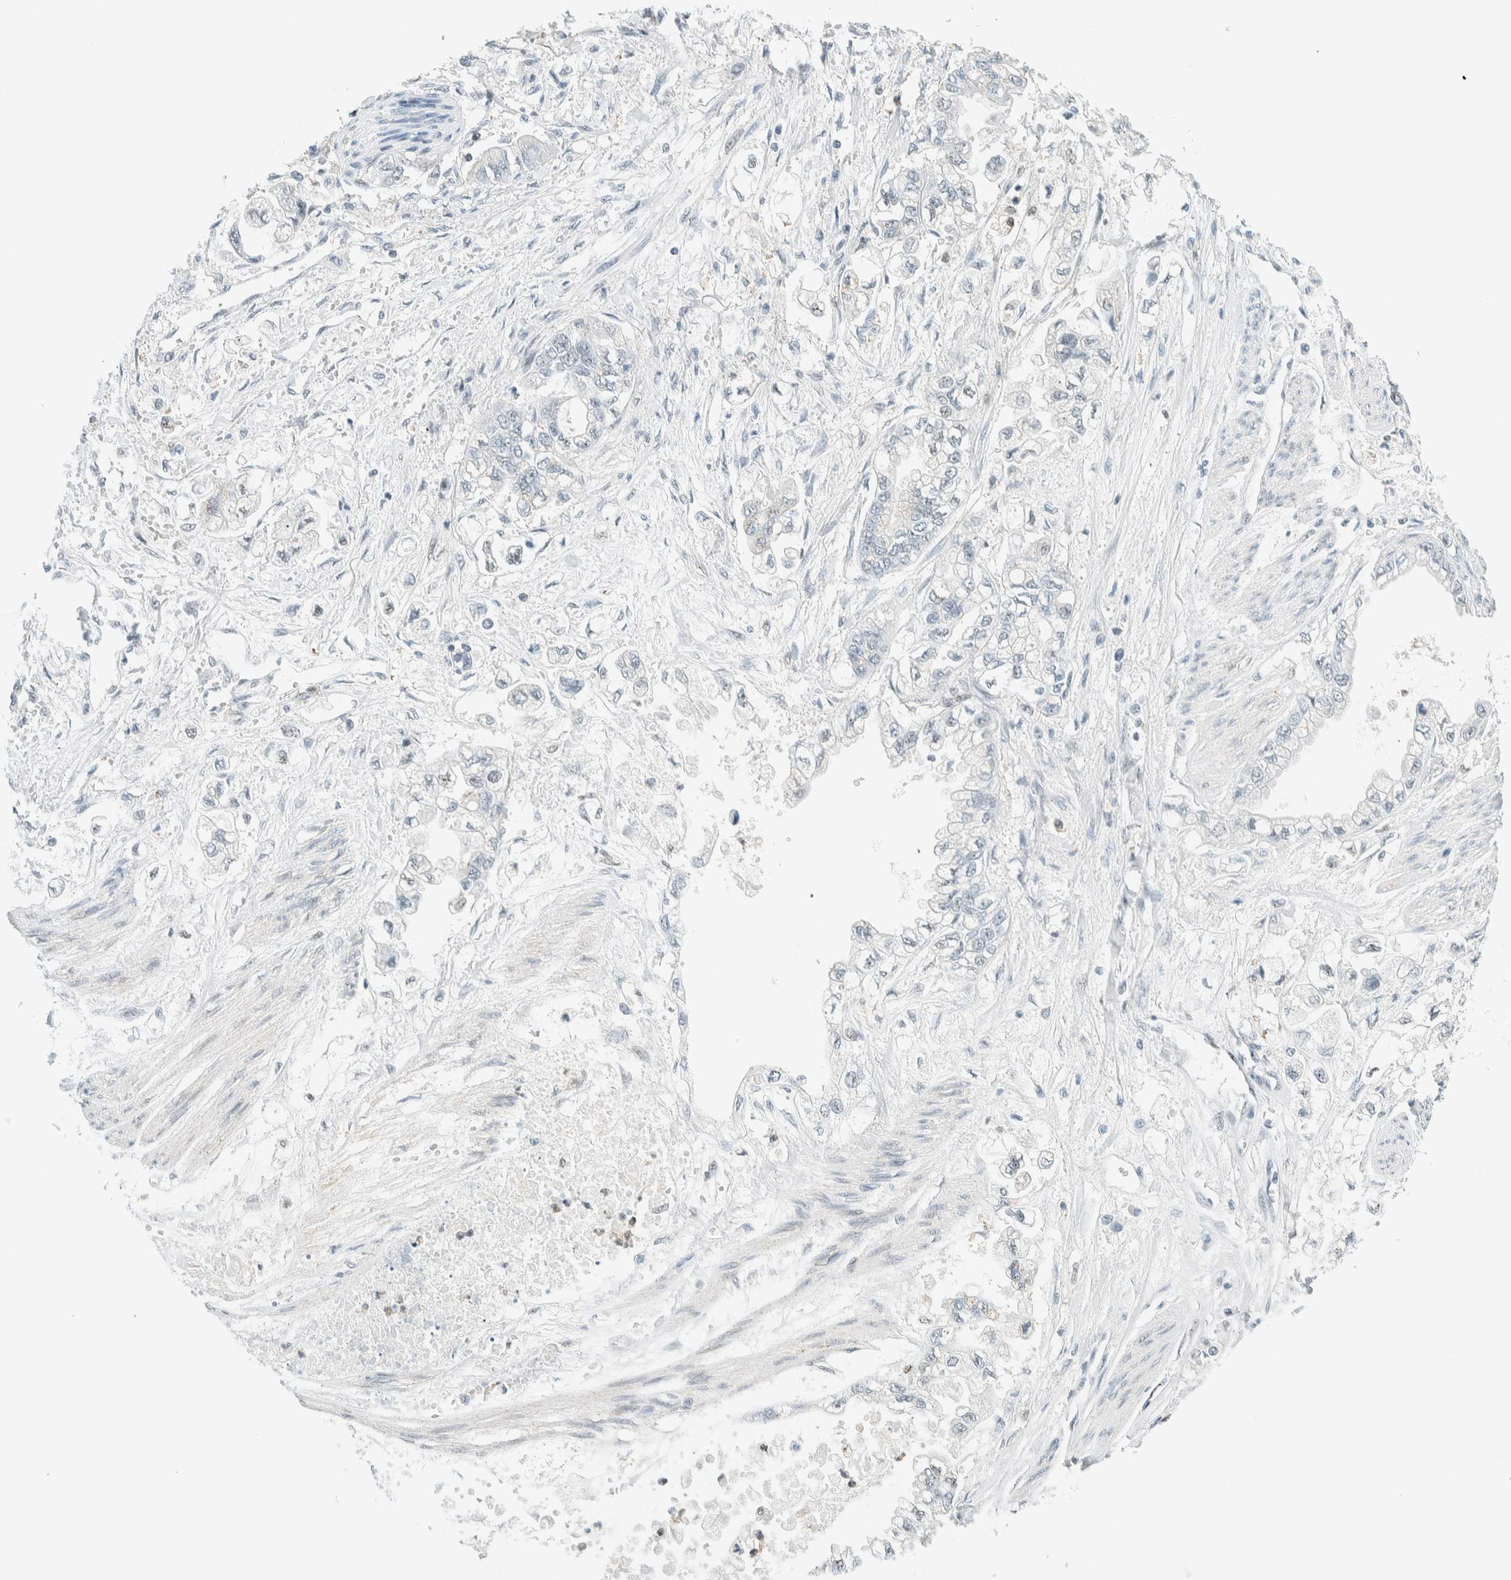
{"staining": {"intensity": "negative", "quantity": "none", "location": "none"}, "tissue": "stomach cancer", "cell_type": "Tumor cells", "image_type": "cancer", "snomed": [{"axis": "morphology", "description": "Normal tissue, NOS"}, {"axis": "morphology", "description": "Adenocarcinoma, NOS"}, {"axis": "topography", "description": "Stomach"}], "caption": "This is a image of immunohistochemistry staining of adenocarcinoma (stomach), which shows no positivity in tumor cells.", "gene": "CYSRT1", "patient": {"sex": "male", "age": 62}}